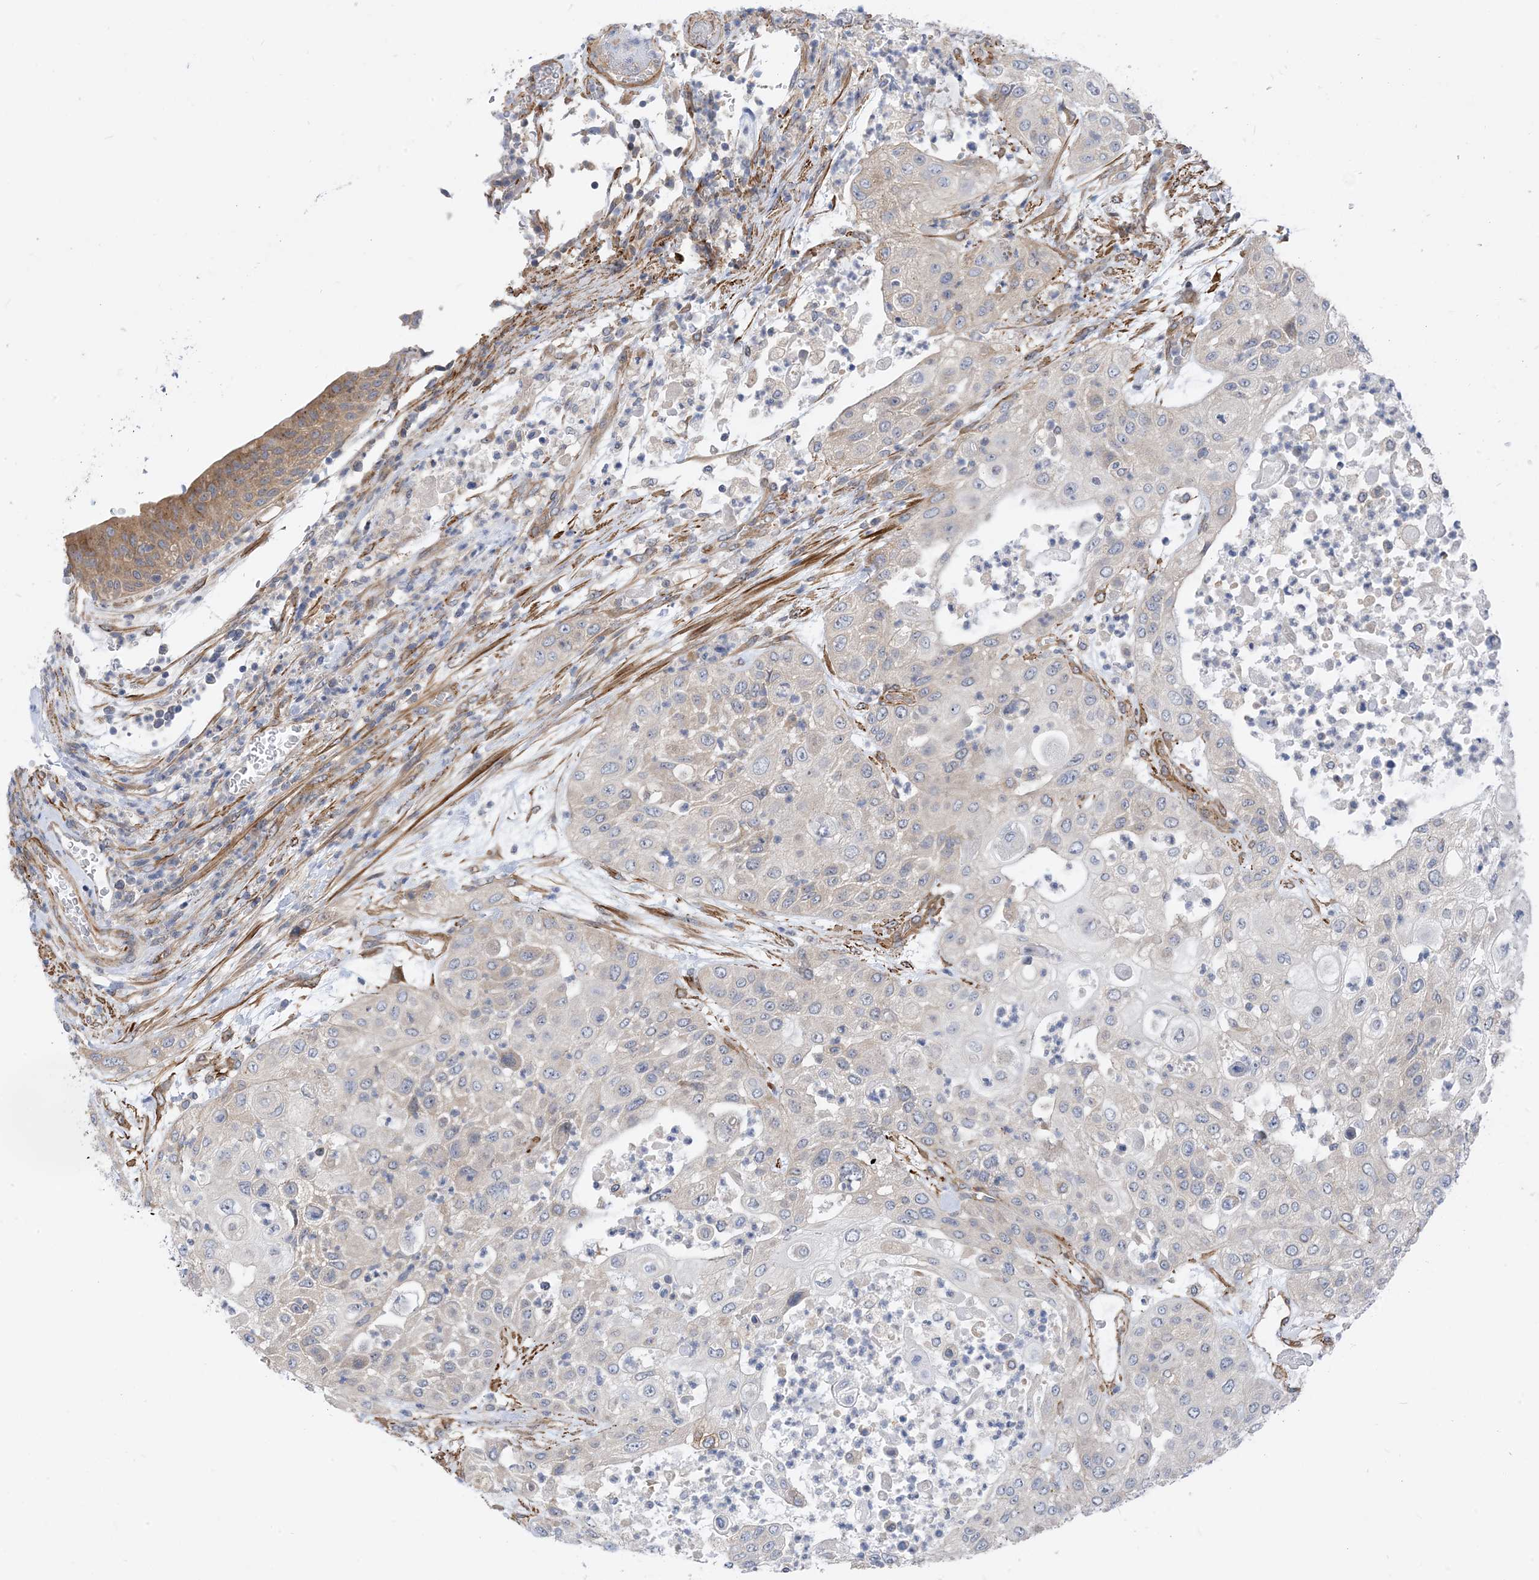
{"staining": {"intensity": "negative", "quantity": "none", "location": "none"}, "tissue": "urothelial cancer", "cell_type": "Tumor cells", "image_type": "cancer", "snomed": [{"axis": "morphology", "description": "Urothelial carcinoma, High grade"}, {"axis": "topography", "description": "Urinary bladder"}], "caption": "Immunohistochemistry of human urothelial carcinoma (high-grade) shows no positivity in tumor cells.", "gene": "PLEKHA3", "patient": {"sex": "female", "age": 79}}